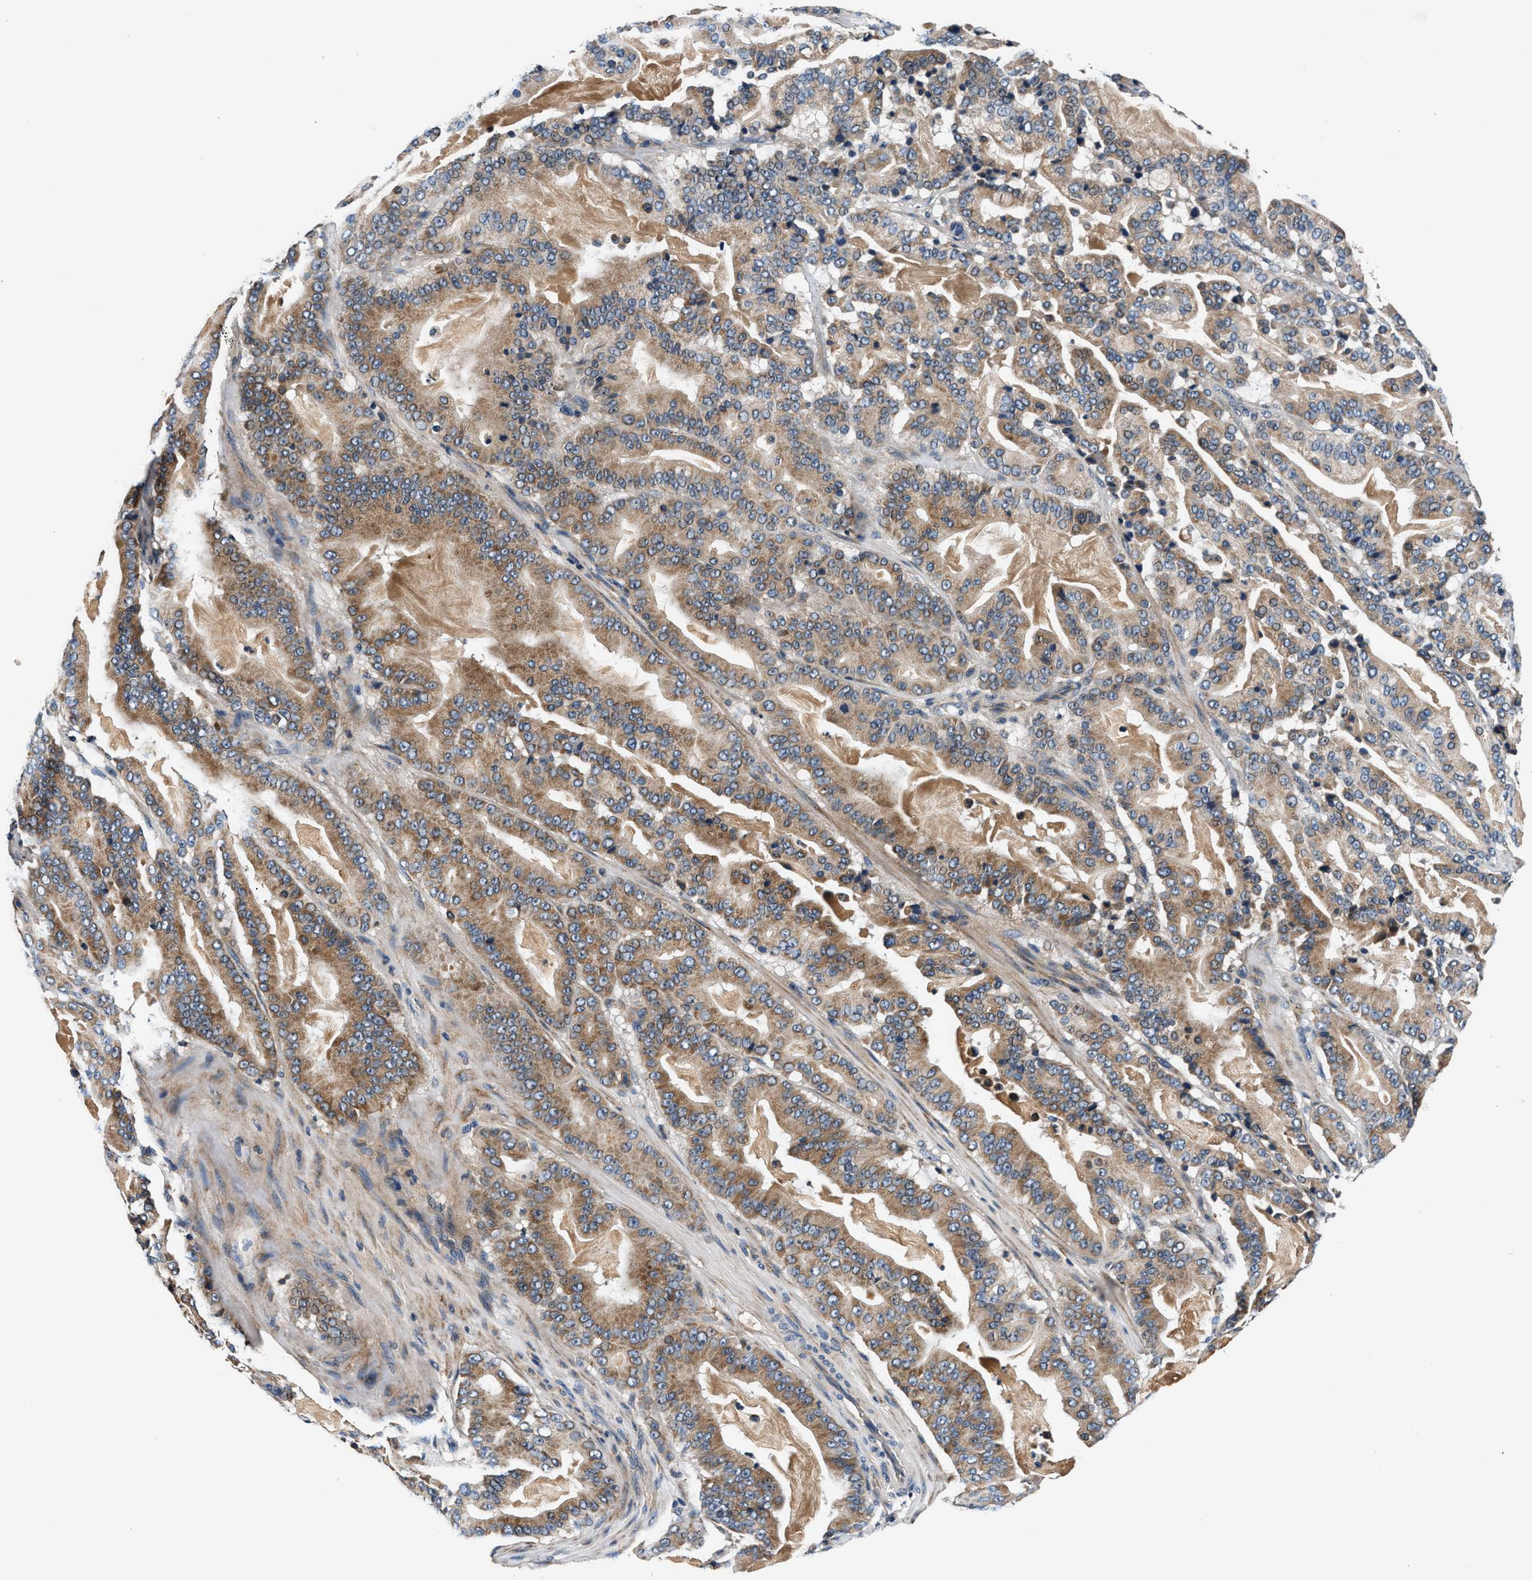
{"staining": {"intensity": "moderate", "quantity": ">75%", "location": "cytoplasmic/membranous"}, "tissue": "pancreatic cancer", "cell_type": "Tumor cells", "image_type": "cancer", "snomed": [{"axis": "morphology", "description": "Adenocarcinoma, NOS"}, {"axis": "topography", "description": "Pancreas"}], "caption": "Approximately >75% of tumor cells in pancreatic adenocarcinoma demonstrate moderate cytoplasmic/membranous protein positivity as visualized by brown immunohistochemical staining.", "gene": "IMMT", "patient": {"sex": "male", "age": 63}}